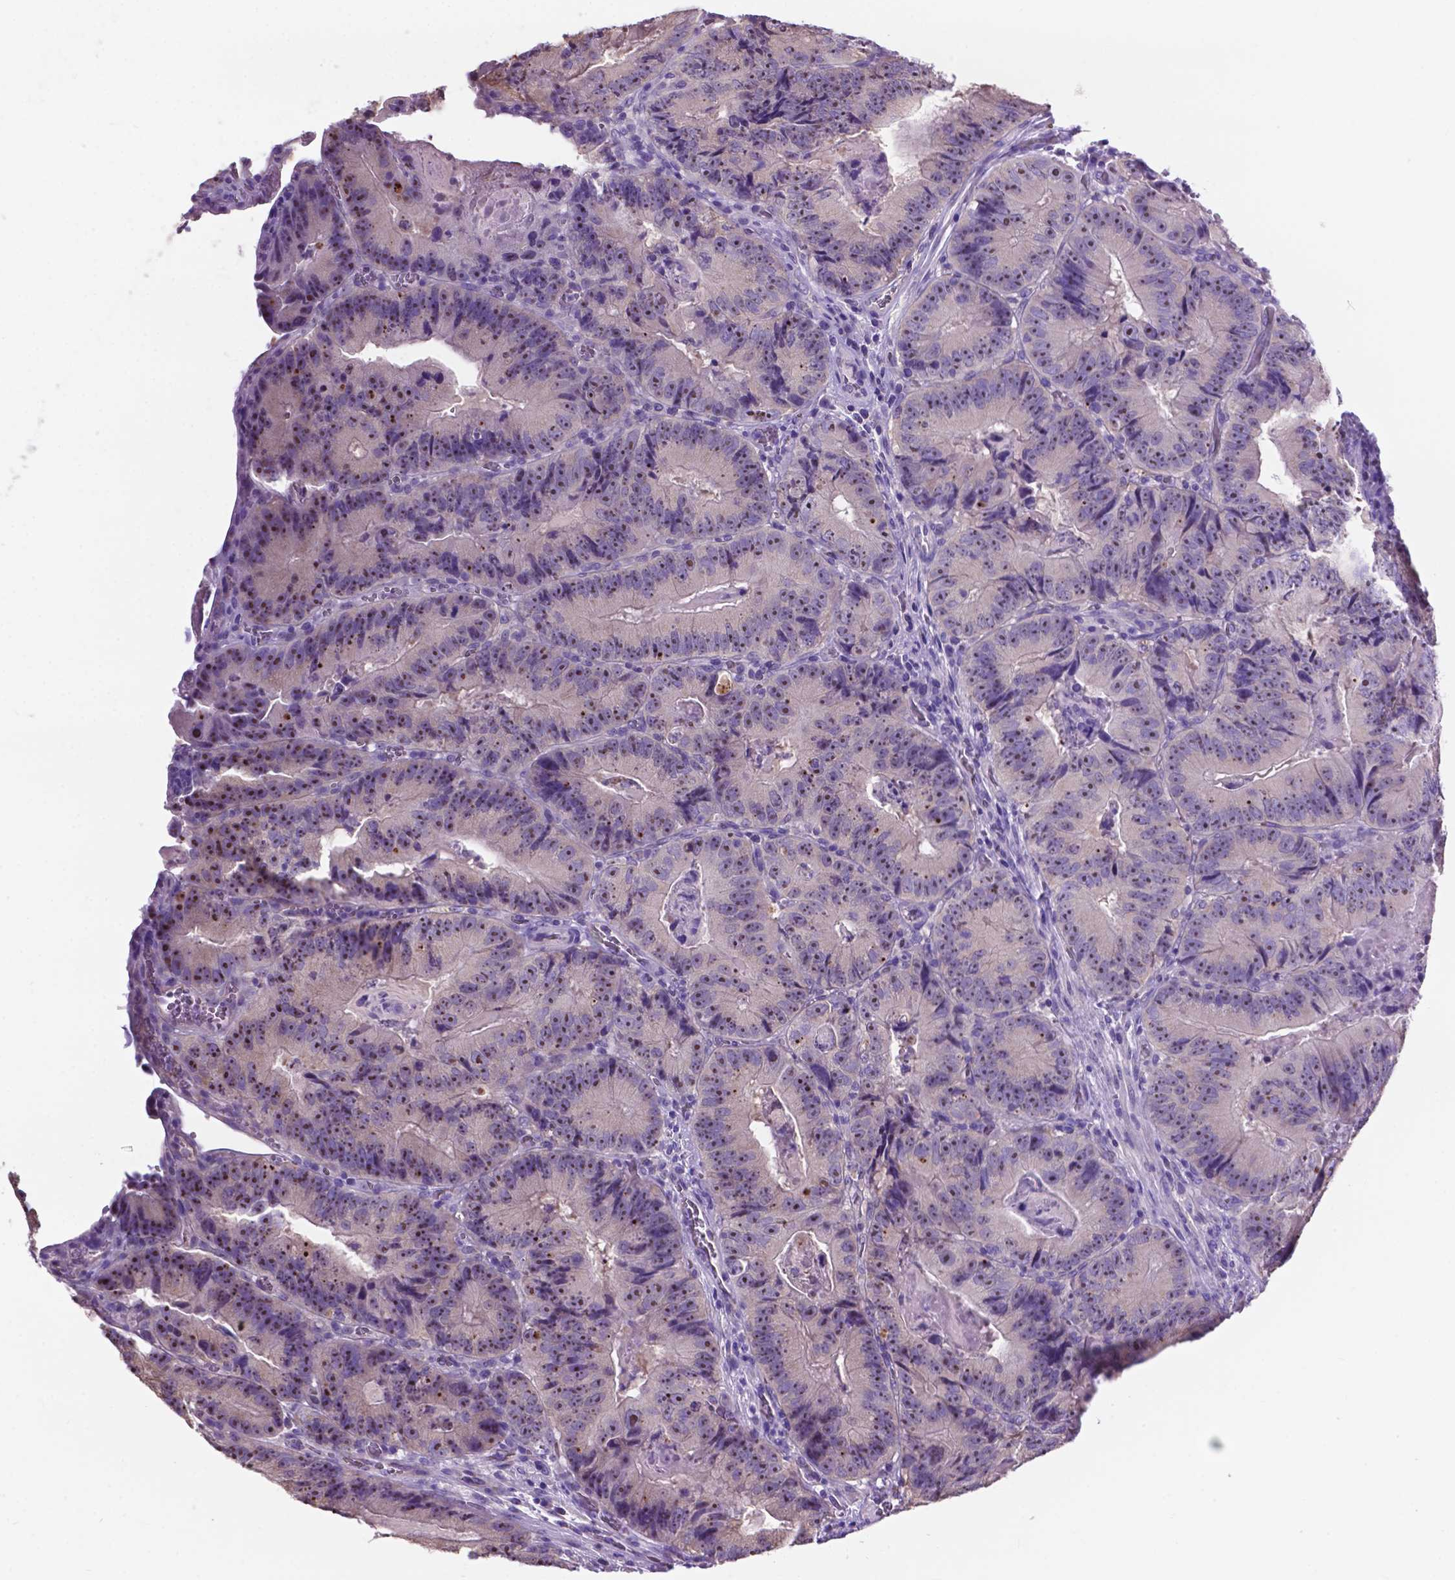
{"staining": {"intensity": "moderate", "quantity": ">75%", "location": "nuclear"}, "tissue": "colorectal cancer", "cell_type": "Tumor cells", "image_type": "cancer", "snomed": [{"axis": "morphology", "description": "Adenocarcinoma, NOS"}, {"axis": "topography", "description": "Colon"}], "caption": "Moderate nuclear protein staining is seen in approximately >75% of tumor cells in colorectal cancer (adenocarcinoma). (DAB (3,3'-diaminobenzidine) IHC, brown staining for protein, blue staining for nuclei).", "gene": "SPDYA", "patient": {"sex": "female", "age": 86}}